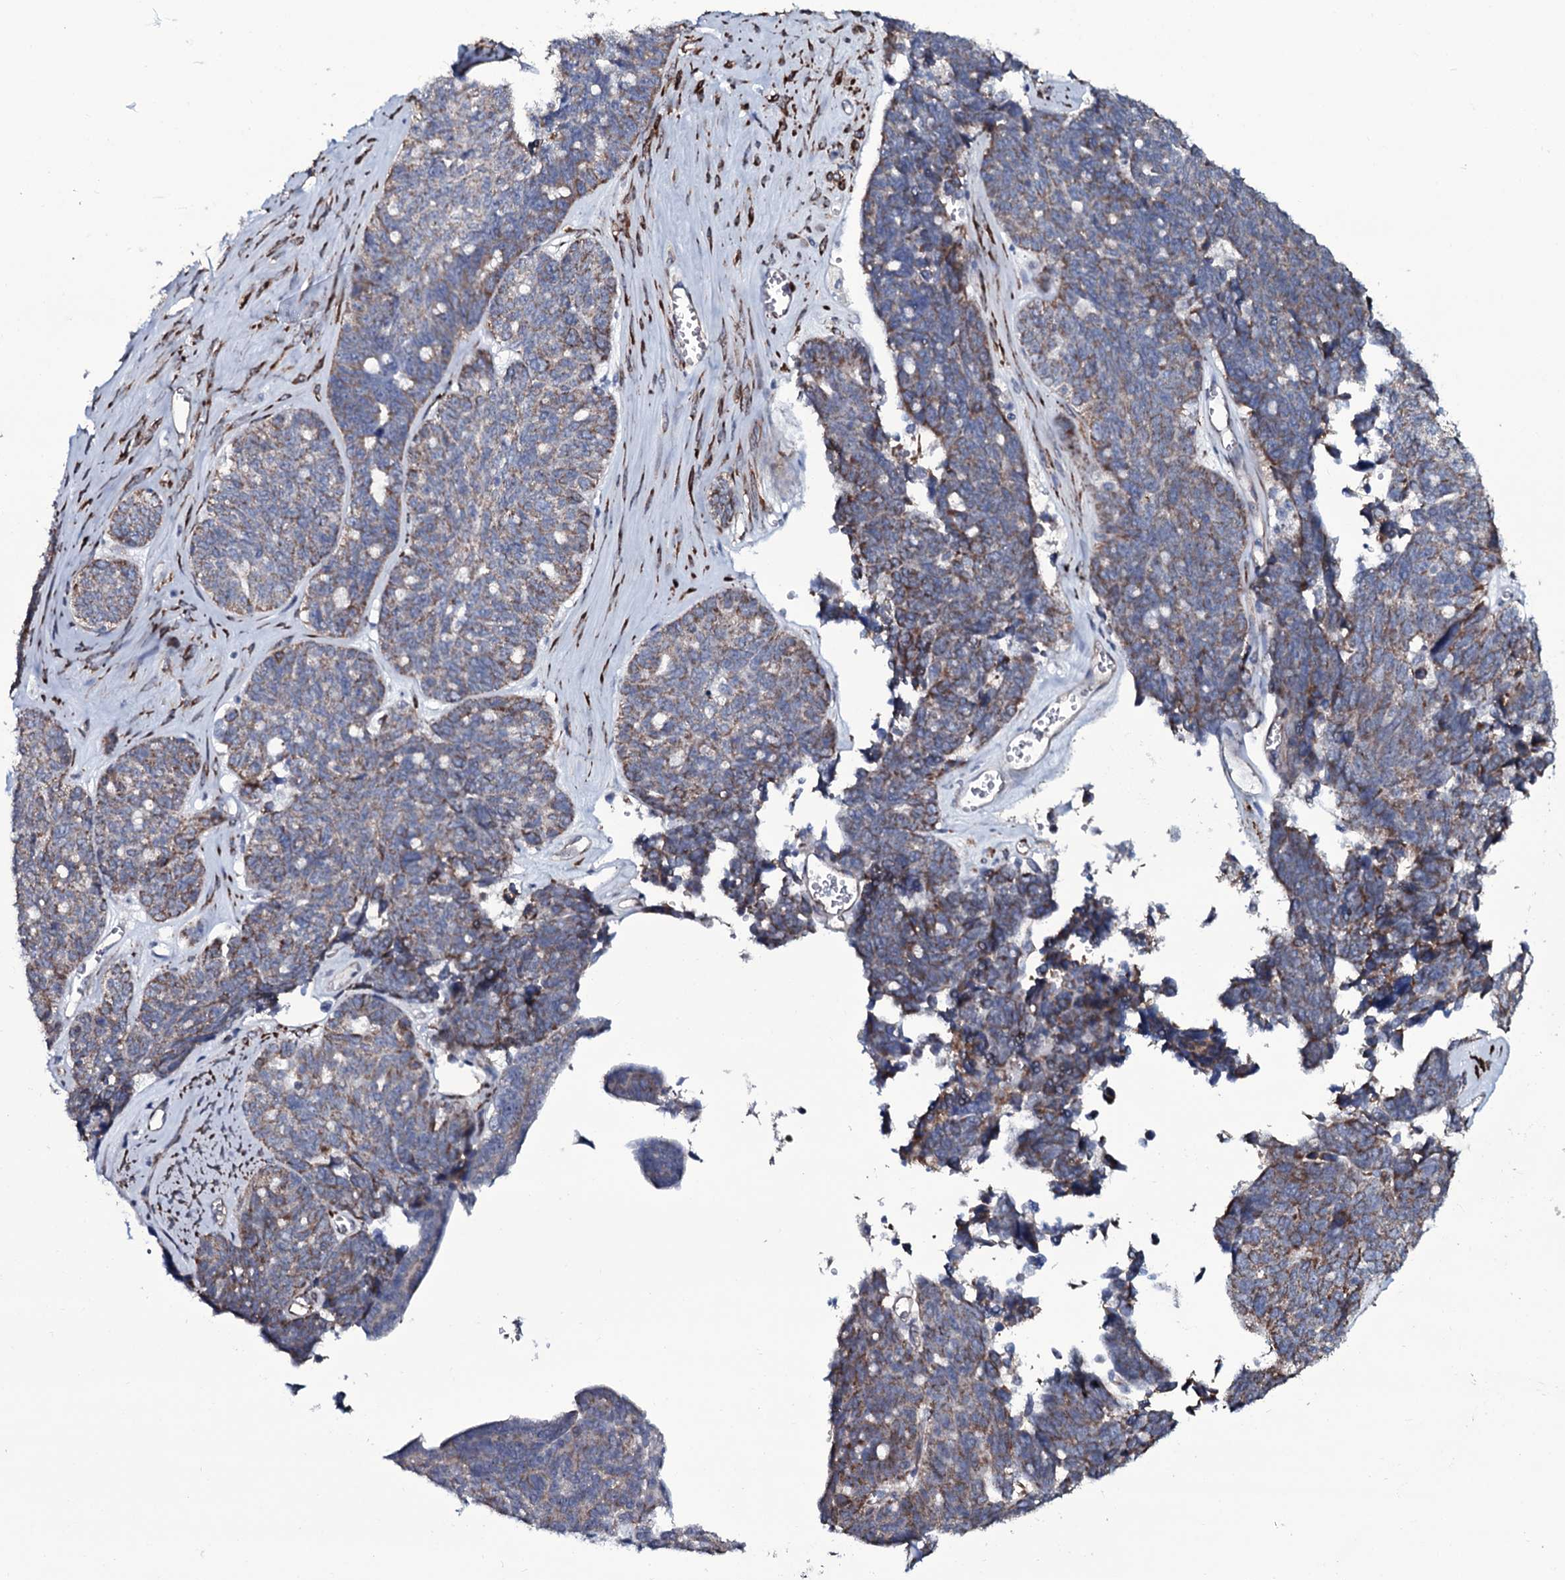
{"staining": {"intensity": "moderate", "quantity": ">75%", "location": "cytoplasmic/membranous"}, "tissue": "ovarian cancer", "cell_type": "Tumor cells", "image_type": "cancer", "snomed": [{"axis": "morphology", "description": "Cystadenocarcinoma, serous, NOS"}, {"axis": "topography", "description": "Ovary"}], "caption": "Serous cystadenocarcinoma (ovarian) stained for a protein exhibits moderate cytoplasmic/membranous positivity in tumor cells.", "gene": "WIPF3", "patient": {"sex": "female", "age": 79}}